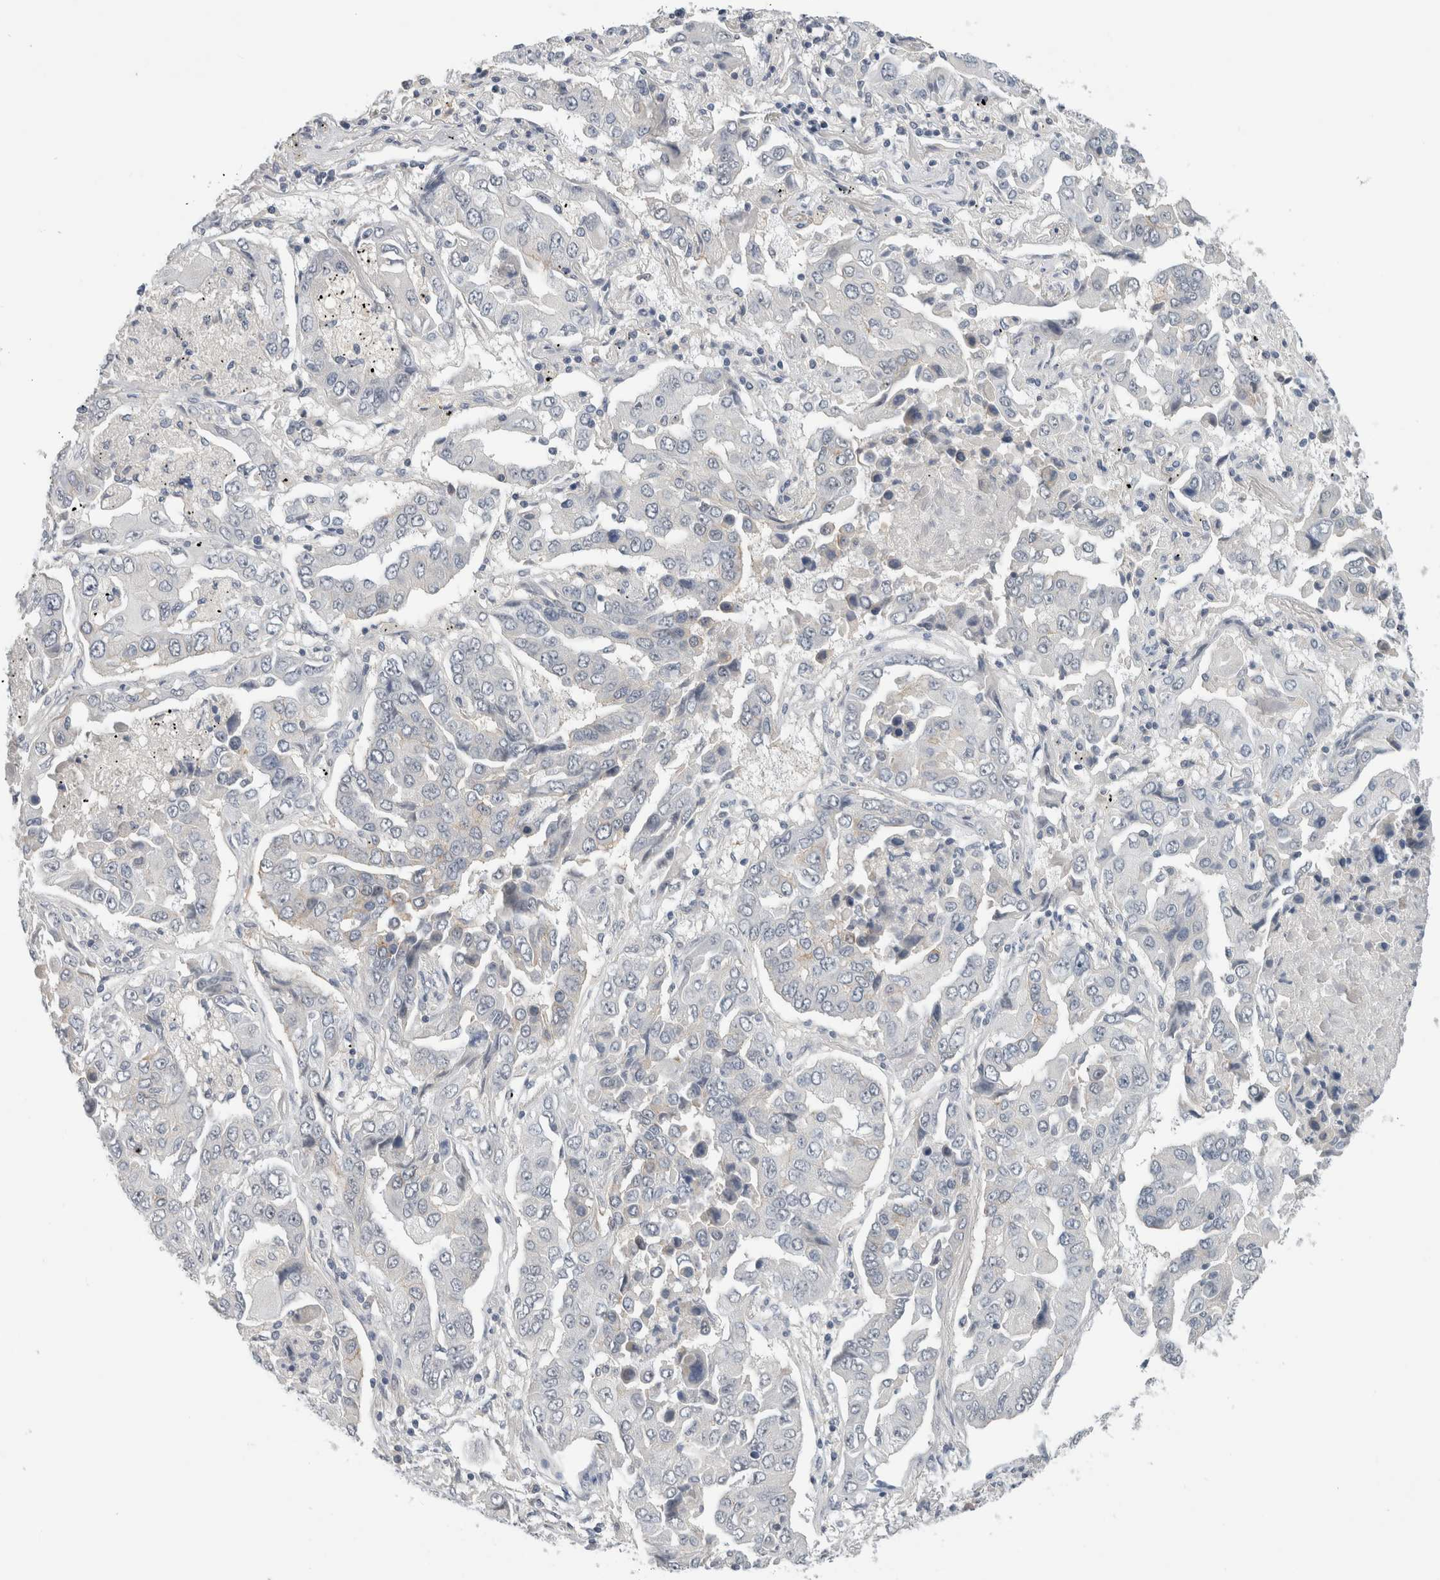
{"staining": {"intensity": "negative", "quantity": "none", "location": "none"}, "tissue": "lung cancer", "cell_type": "Tumor cells", "image_type": "cancer", "snomed": [{"axis": "morphology", "description": "Adenocarcinoma, NOS"}, {"axis": "topography", "description": "Lung"}], "caption": "This histopathology image is of lung cancer stained with IHC to label a protein in brown with the nuclei are counter-stained blue. There is no positivity in tumor cells.", "gene": "HCN3", "patient": {"sex": "female", "age": 65}}